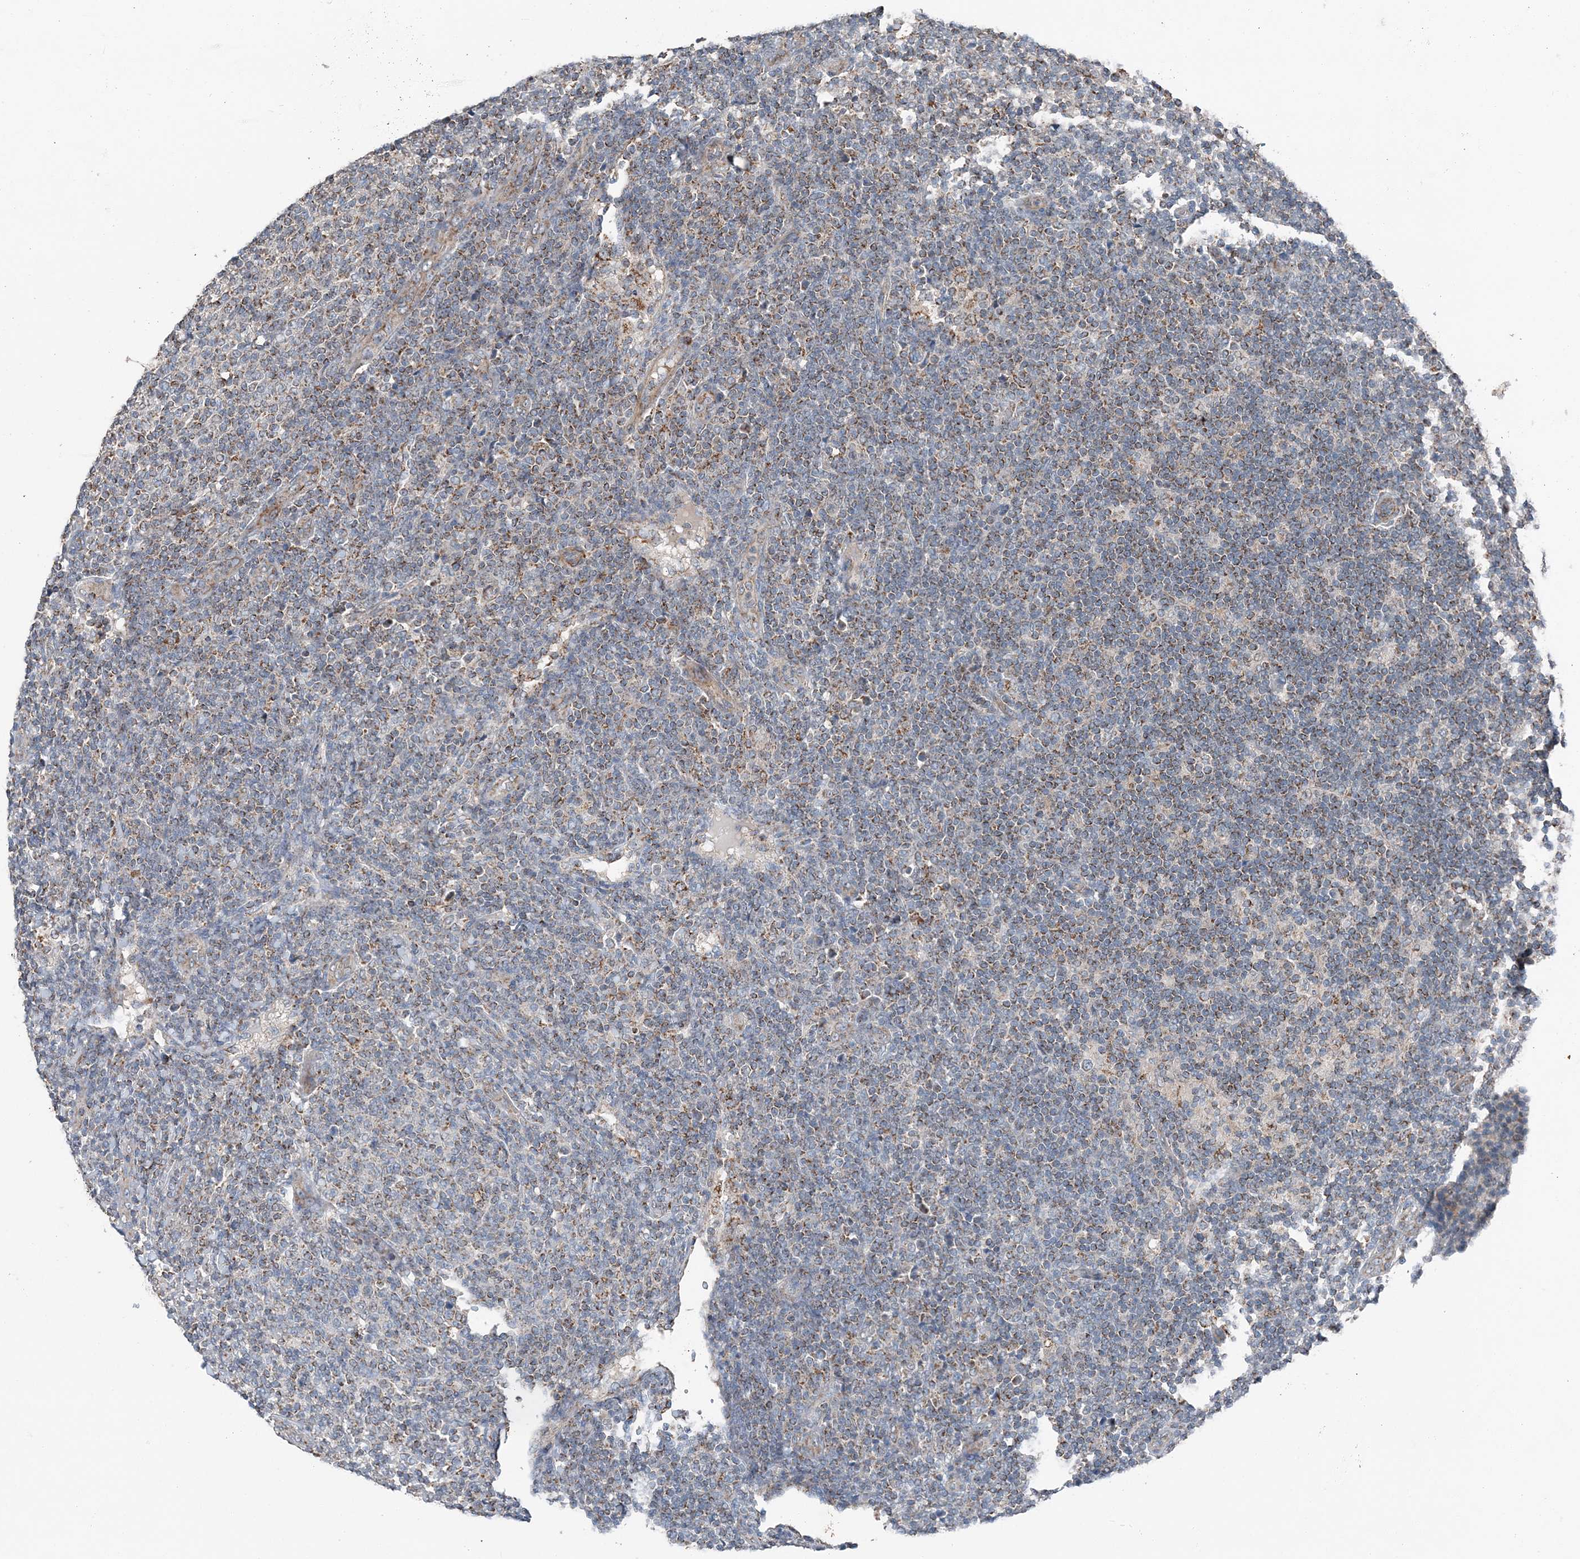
{"staining": {"intensity": "moderate", "quantity": "<25%", "location": "cytoplasmic/membranous"}, "tissue": "lymphoma", "cell_type": "Tumor cells", "image_type": "cancer", "snomed": [{"axis": "morphology", "description": "Malignant lymphoma, non-Hodgkin's type, Low grade"}, {"axis": "topography", "description": "Lymph node"}], "caption": "Immunohistochemistry (IHC) photomicrograph of neoplastic tissue: human low-grade malignant lymphoma, non-Hodgkin's type stained using immunohistochemistry shows low levels of moderate protein expression localized specifically in the cytoplasmic/membranous of tumor cells, appearing as a cytoplasmic/membranous brown color.", "gene": "SPRY2", "patient": {"sex": "male", "age": 66}}